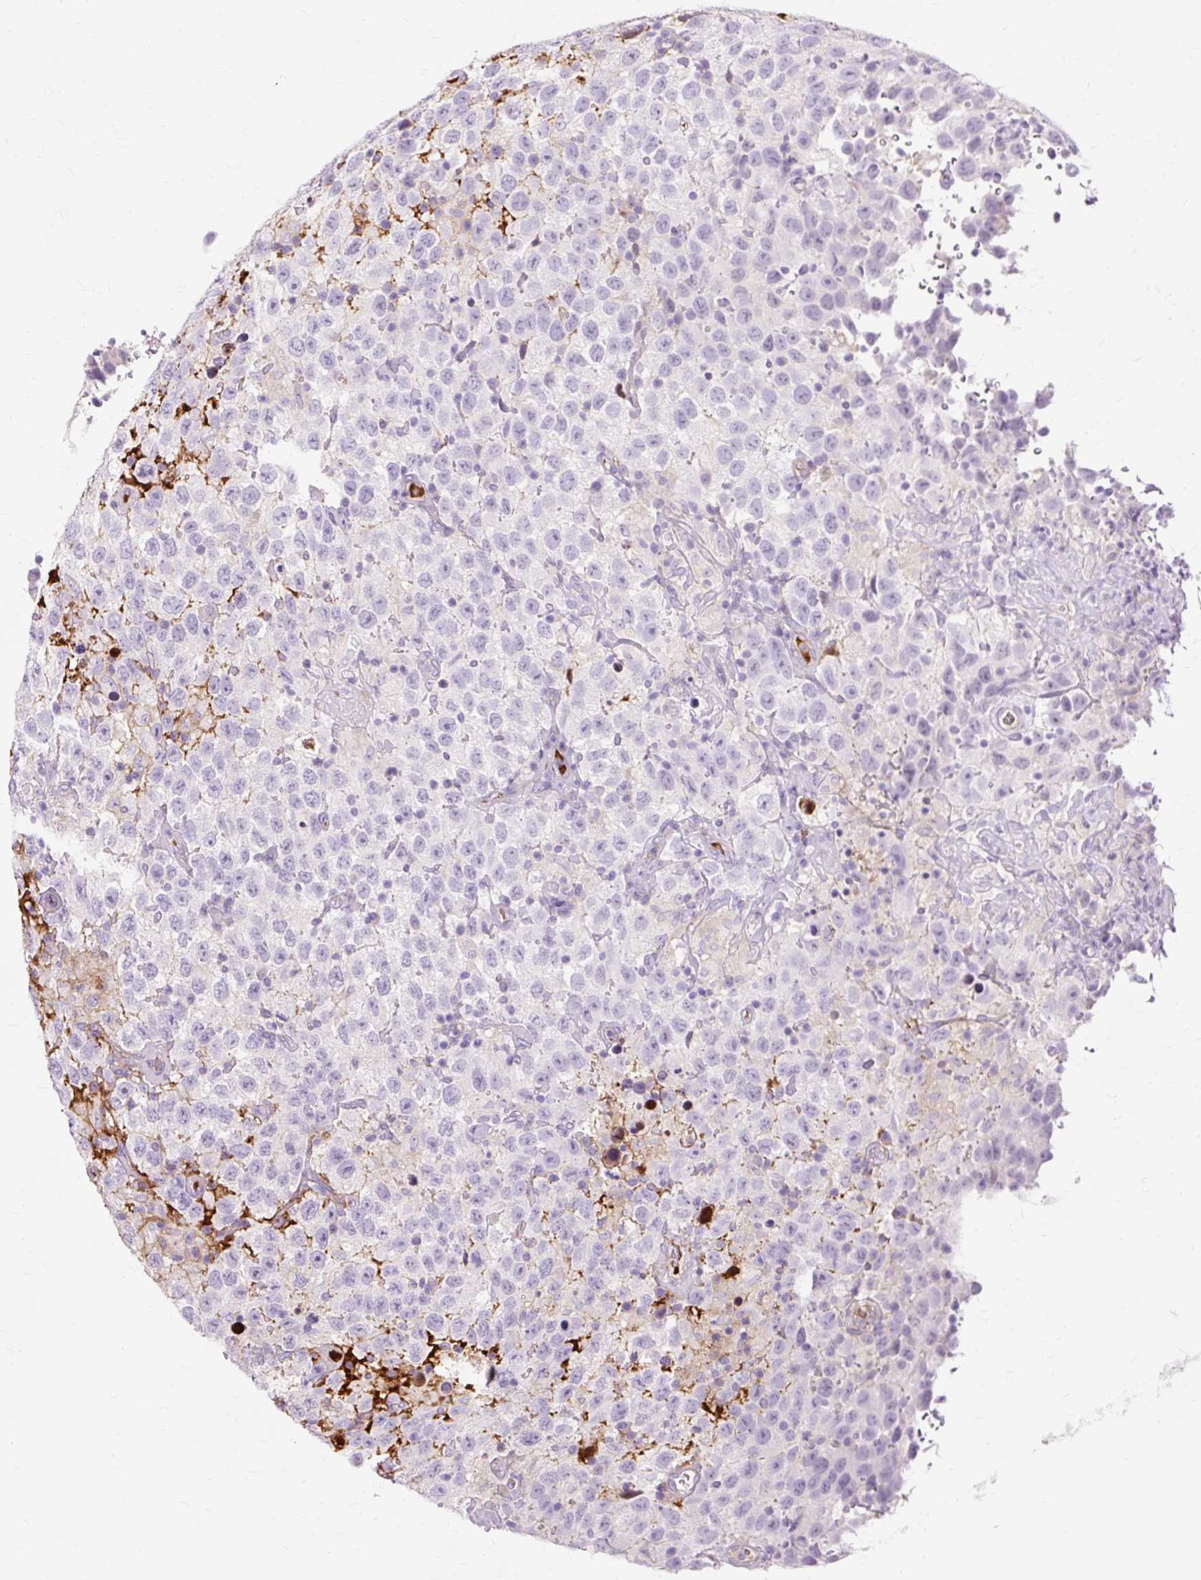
{"staining": {"intensity": "negative", "quantity": "none", "location": "none"}, "tissue": "testis cancer", "cell_type": "Tumor cells", "image_type": "cancer", "snomed": [{"axis": "morphology", "description": "Seminoma, NOS"}, {"axis": "topography", "description": "Testis"}], "caption": "Tumor cells show no significant protein expression in testis cancer (seminoma).", "gene": "DCTN4", "patient": {"sex": "male", "age": 41}}